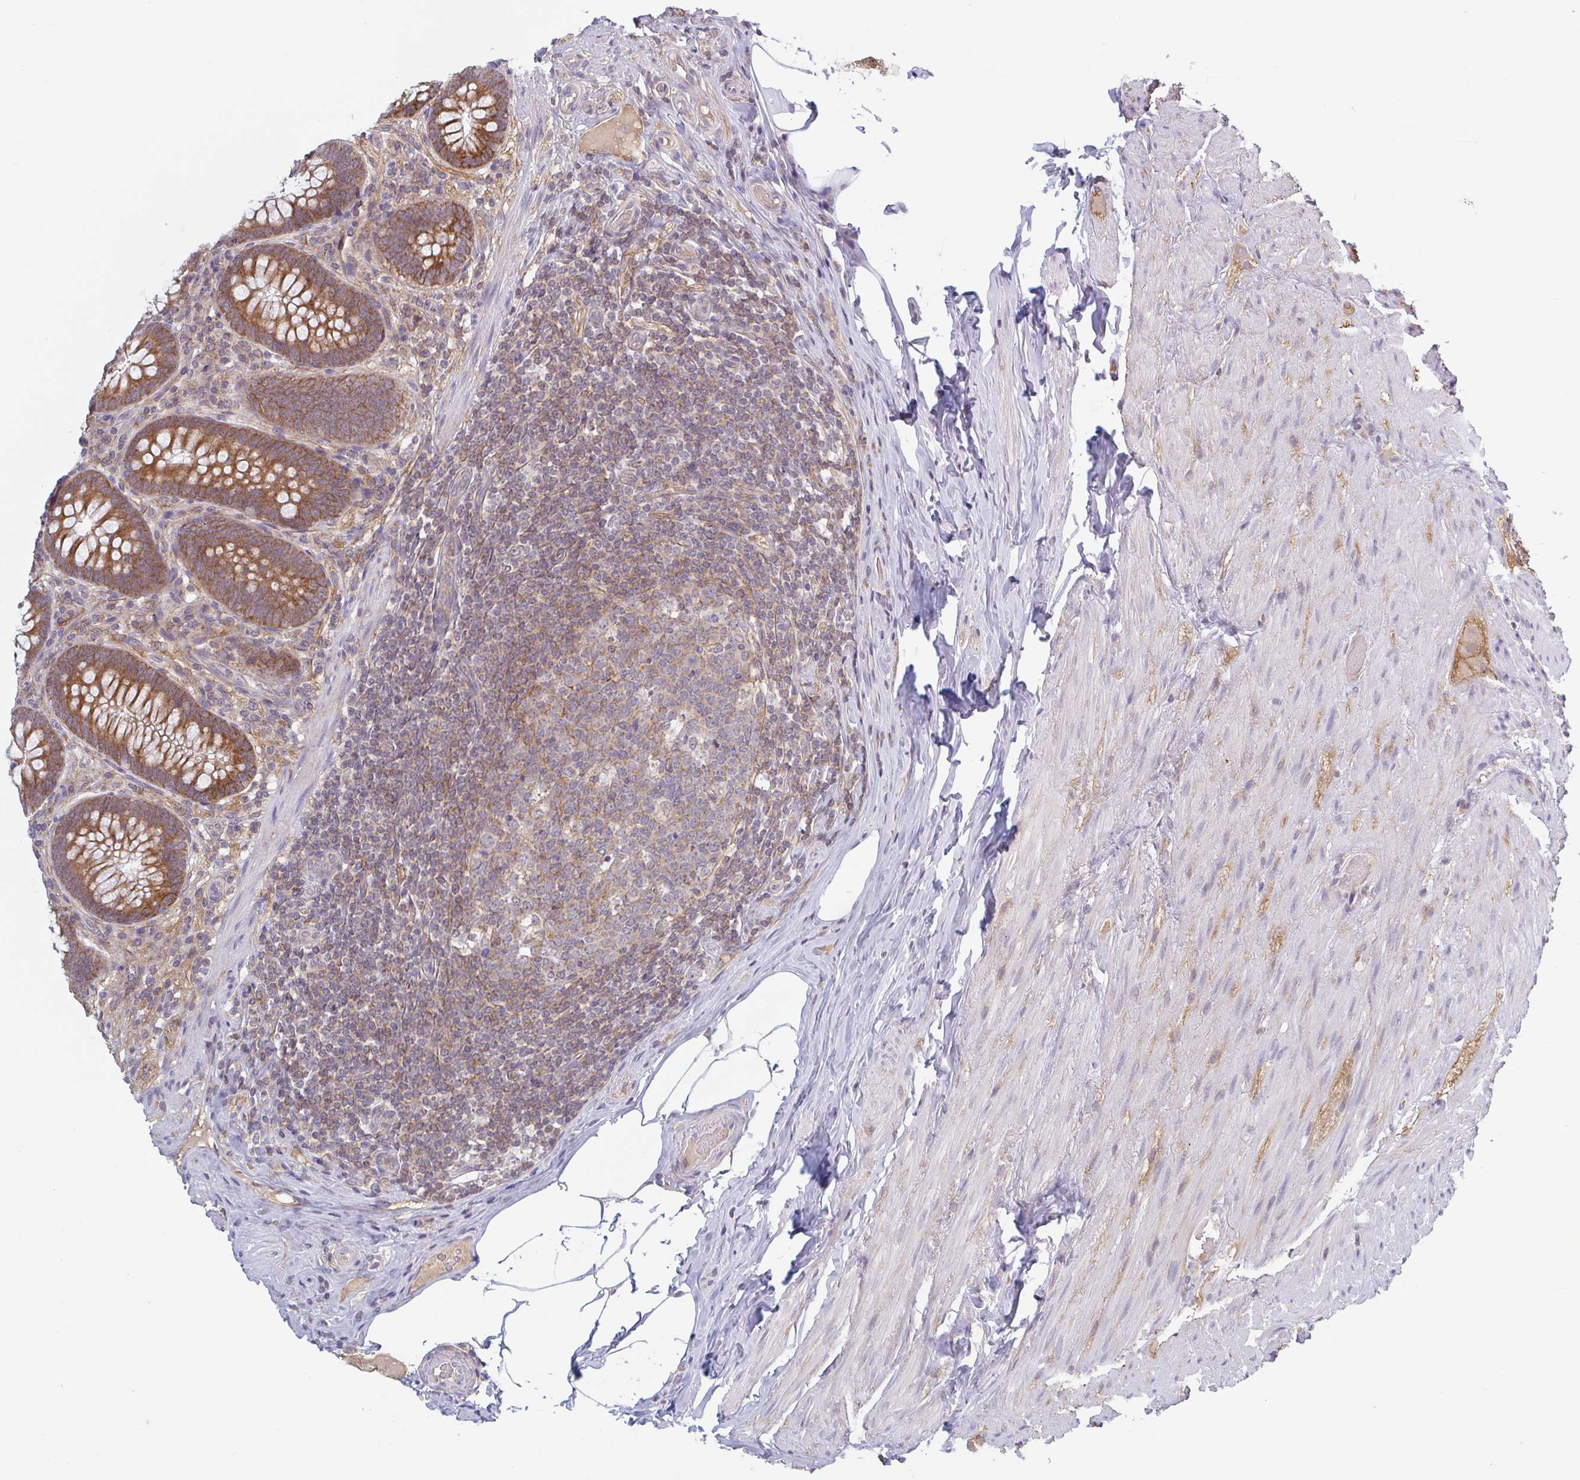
{"staining": {"intensity": "strong", "quantity": ">75%", "location": "cytoplasmic/membranous"}, "tissue": "appendix", "cell_type": "Glandular cells", "image_type": "normal", "snomed": [{"axis": "morphology", "description": "Normal tissue, NOS"}, {"axis": "topography", "description": "Appendix"}], "caption": "Protein staining reveals strong cytoplasmic/membranous positivity in approximately >75% of glandular cells in normal appendix. The staining is performed using DAB (3,3'-diaminobenzidine) brown chromogen to label protein expression. The nuclei are counter-stained blue using hematoxylin.", "gene": "SURF1", "patient": {"sex": "male", "age": 71}}